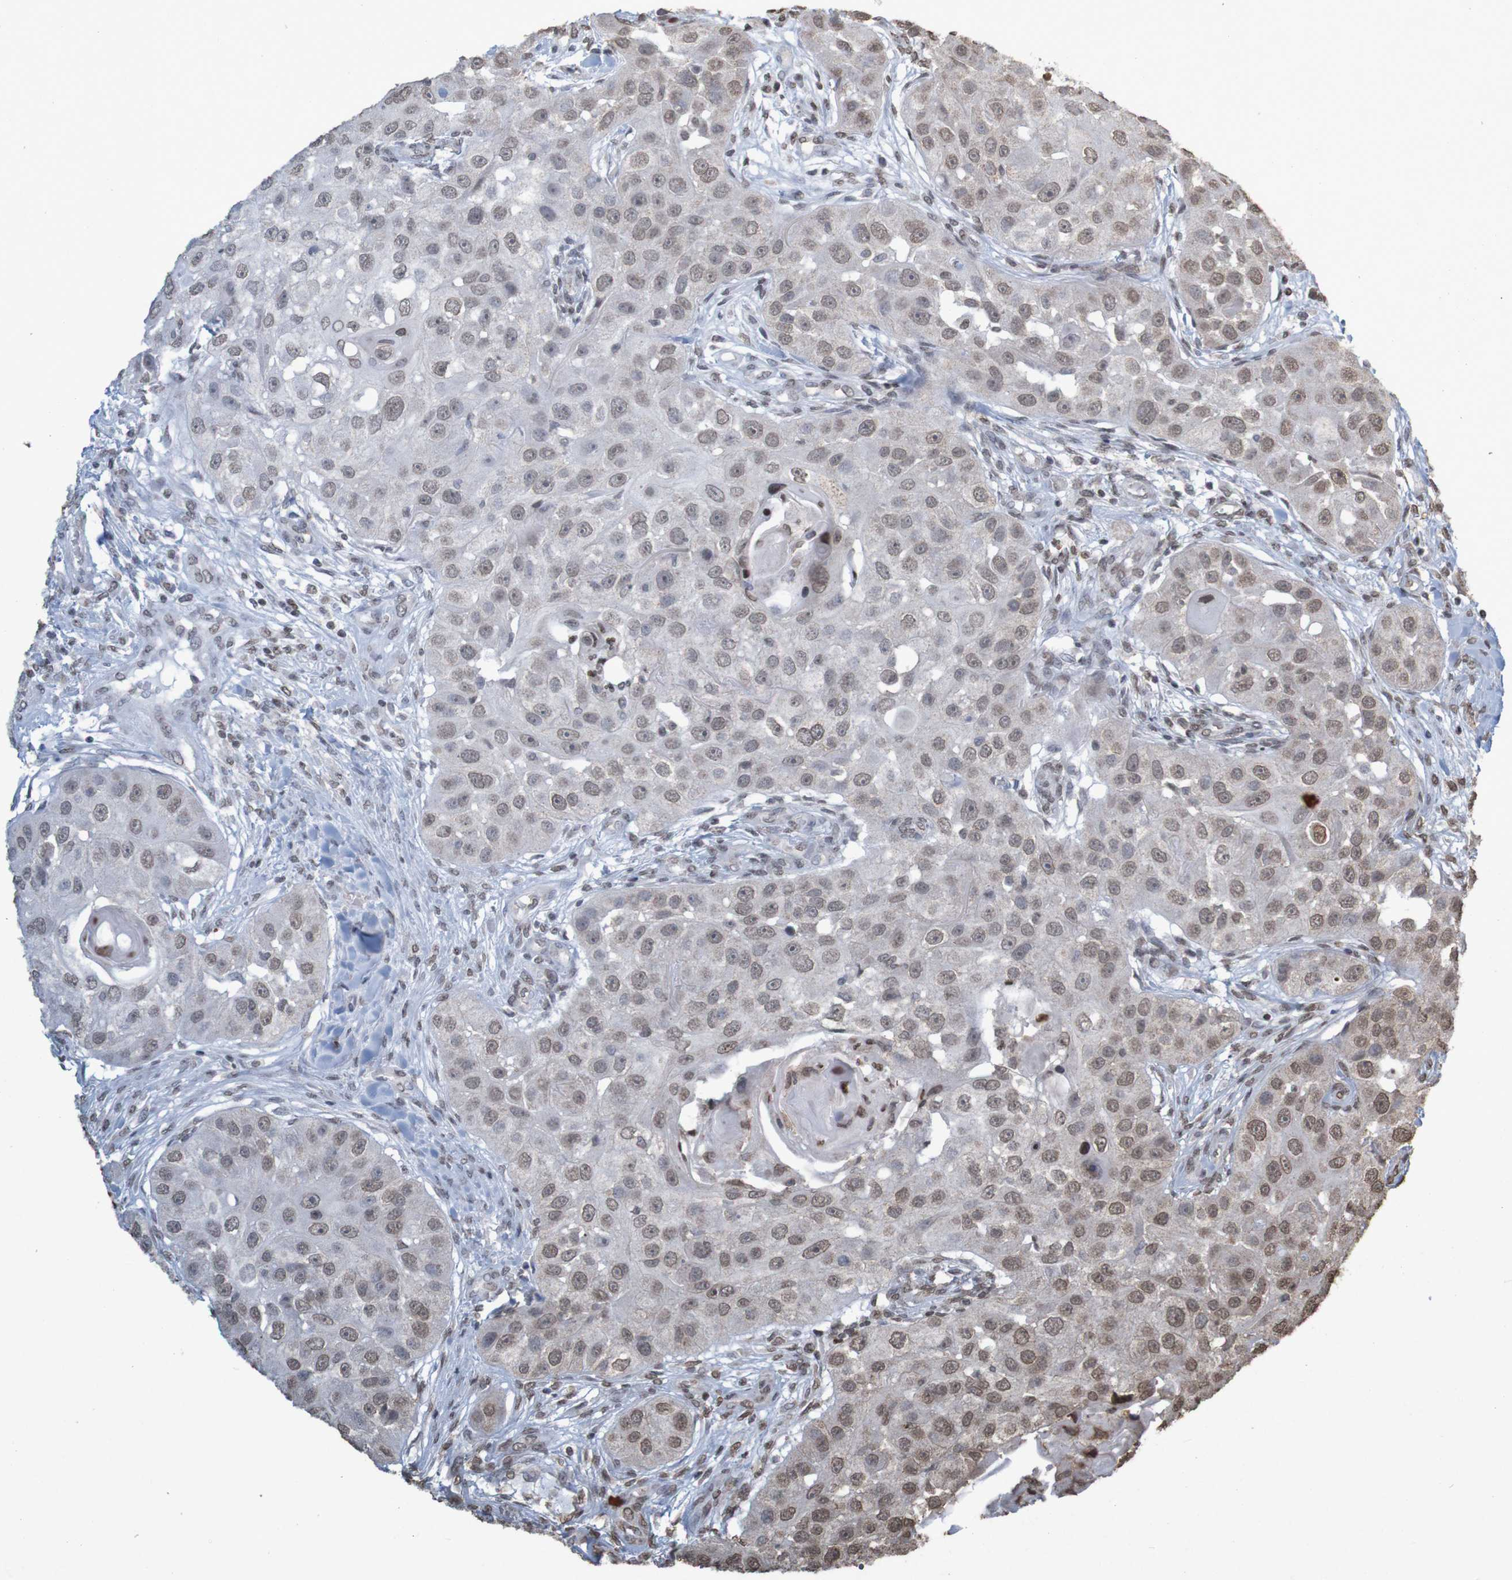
{"staining": {"intensity": "weak", "quantity": ">75%", "location": "nuclear"}, "tissue": "head and neck cancer", "cell_type": "Tumor cells", "image_type": "cancer", "snomed": [{"axis": "morphology", "description": "Normal tissue, NOS"}, {"axis": "morphology", "description": "Squamous cell carcinoma, NOS"}, {"axis": "topography", "description": "Skeletal muscle"}, {"axis": "topography", "description": "Head-Neck"}], "caption": "A brown stain highlights weak nuclear expression of a protein in human head and neck cancer tumor cells. Immunohistochemistry (ihc) stains the protein in brown and the nuclei are stained blue.", "gene": "GFI1", "patient": {"sex": "male", "age": 51}}